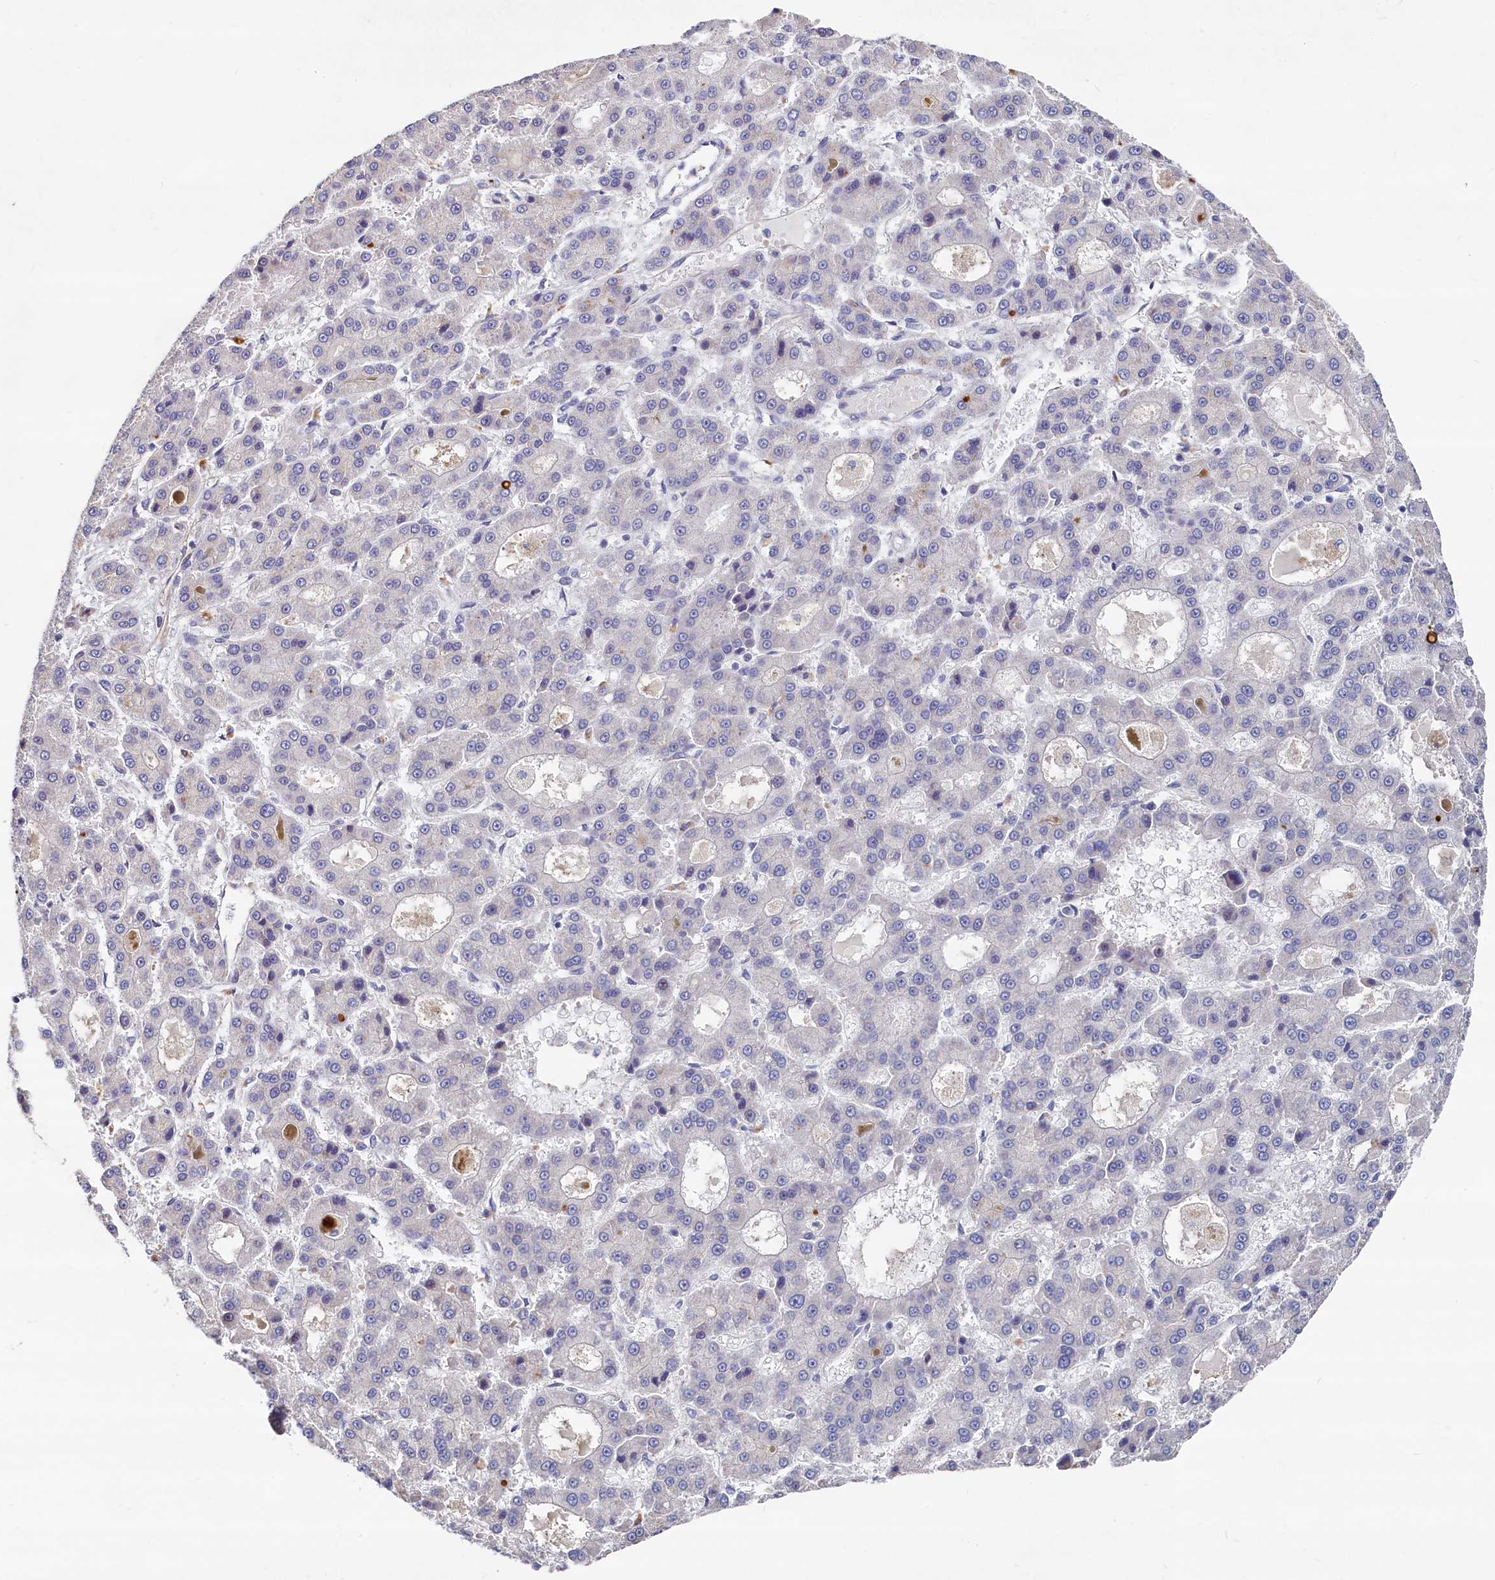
{"staining": {"intensity": "negative", "quantity": "none", "location": "none"}, "tissue": "liver cancer", "cell_type": "Tumor cells", "image_type": "cancer", "snomed": [{"axis": "morphology", "description": "Carcinoma, Hepatocellular, NOS"}, {"axis": "topography", "description": "Liver"}], "caption": "DAB (3,3'-diaminobenzidine) immunohistochemical staining of hepatocellular carcinoma (liver) displays no significant positivity in tumor cells. (IHC, brightfield microscopy, high magnification).", "gene": "ASXL3", "patient": {"sex": "male", "age": 70}}